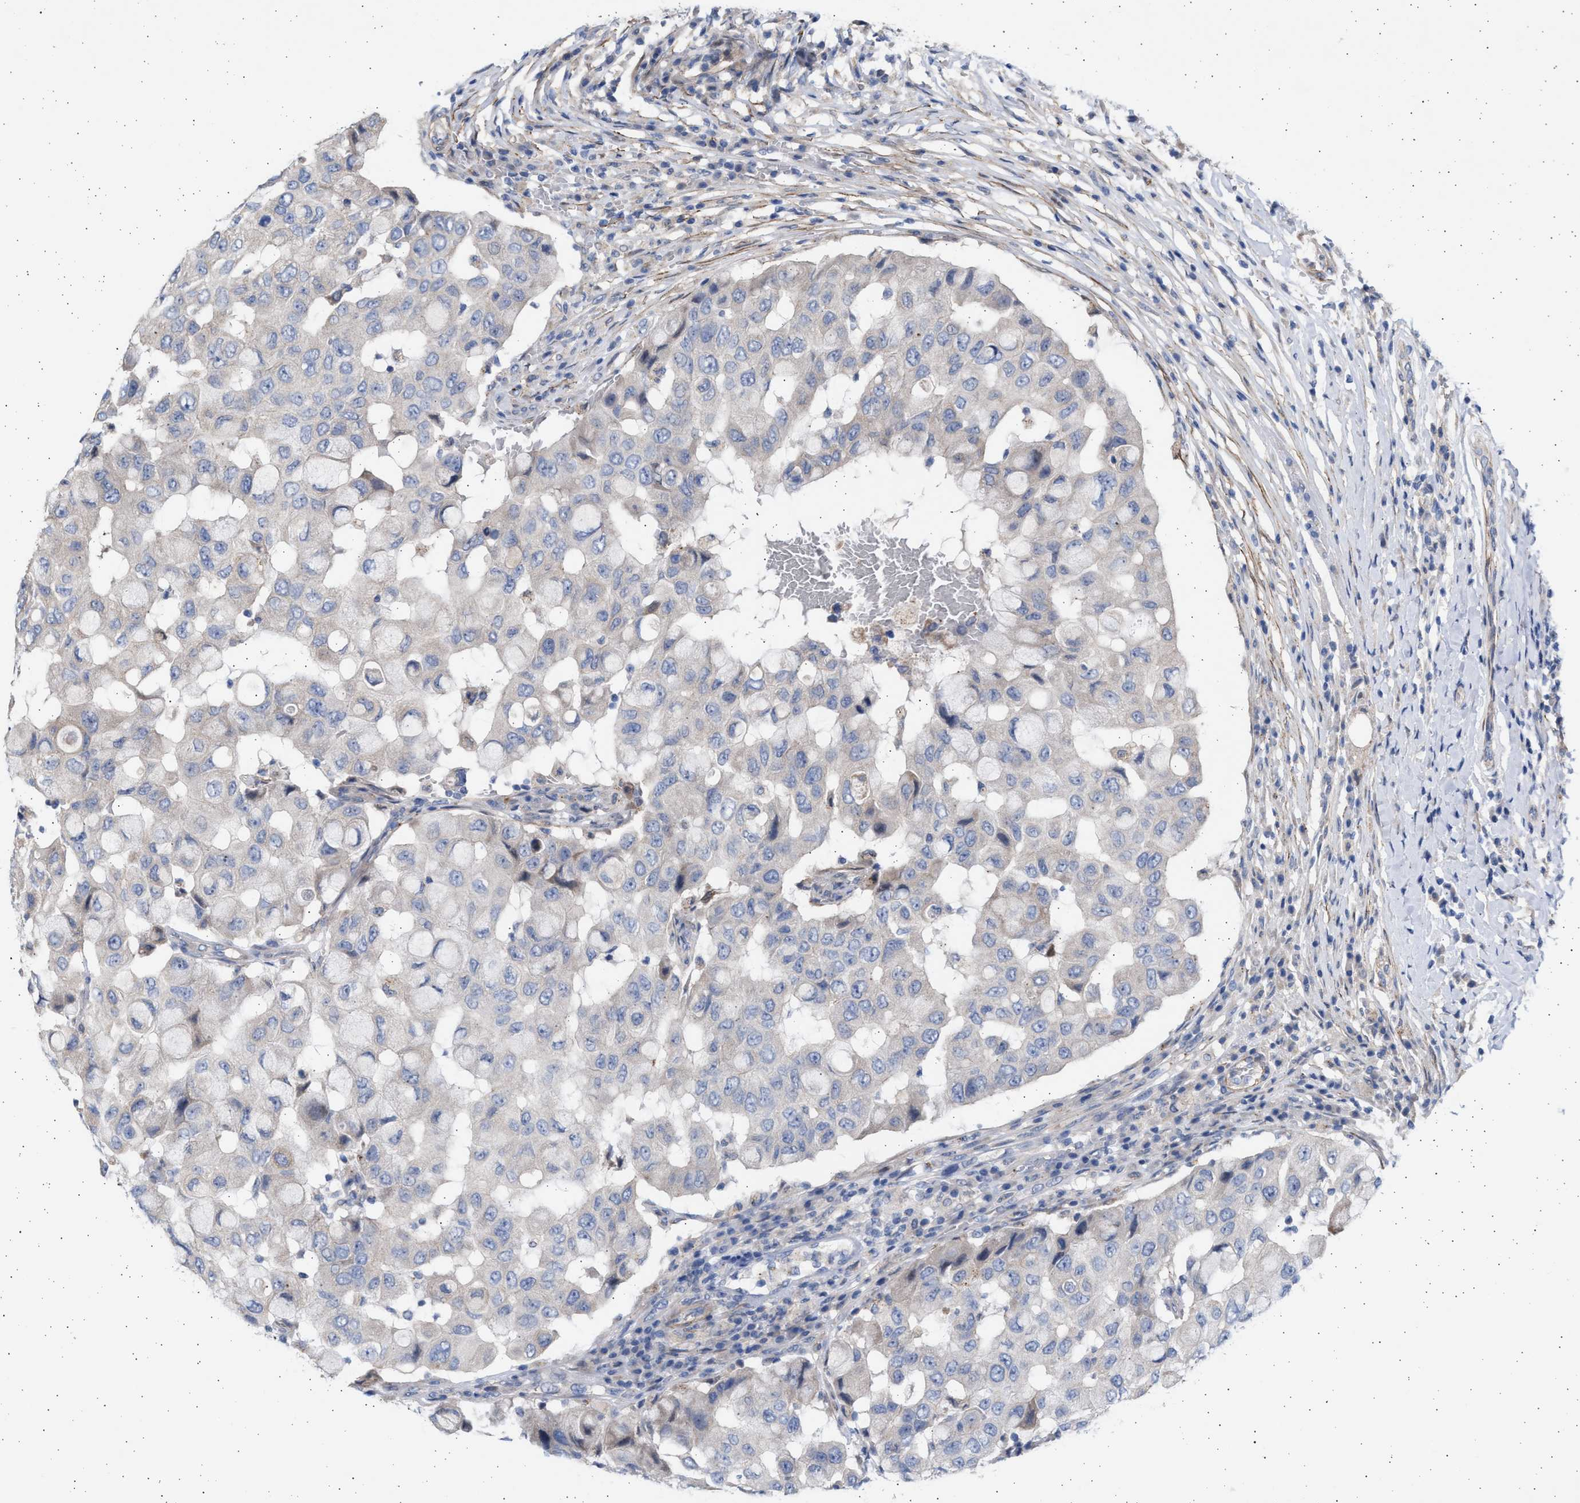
{"staining": {"intensity": "negative", "quantity": "none", "location": "none"}, "tissue": "breast cancer", "cell_type": "Tumor cells", "image_type": "cancer", "snomed": [{"axis": "morphology", "description": "Duct carcinoma"}, {"axis": "topography", "description": "Breast"}], "caption": "Human breast invasive ductal carcinoma stained for a protein using IHC demonstrates no expression in tumor cells.", "gene": "NBR1", "patient": {"sex": "female", "age": 27}}